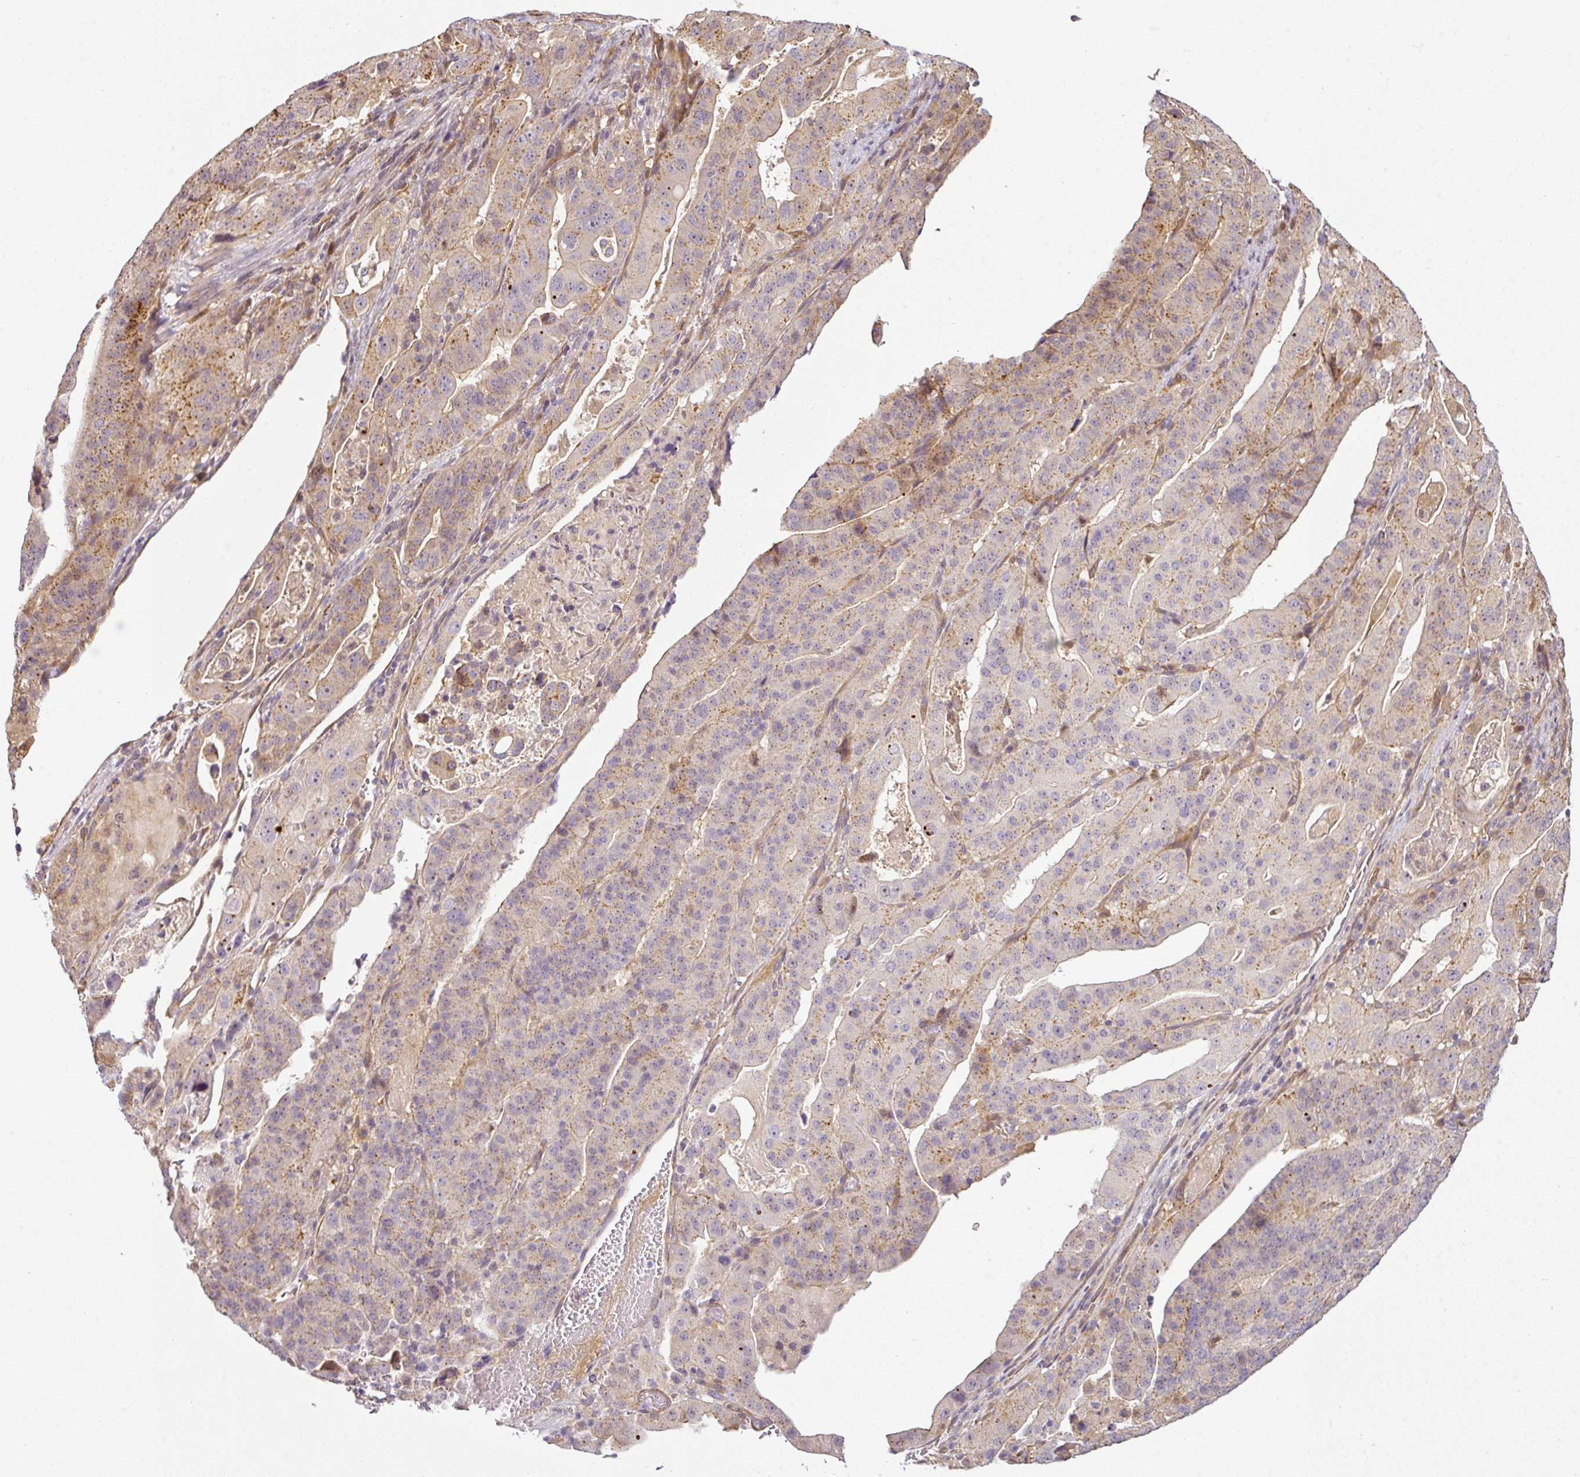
{"staining": {"intensity": "weak", "quantity": "25%-75%", "location": "cytoplasmic/membranous"}, "tissue": "stomach cancer", "cell_type": "Tumor cells", "image_type": "cancer", "snomed": [{"axis": "morphology", "description": "Adenocarcinoma, NOS"}, {"axis": "topography", "description": "Stomach"}], "caption": "A brown stain shows weak cytoplasmic/membranous positivity of a protein in human adenocarcinoma (stomach) tumor cells. (DAB (3,3'-diaminobenzidine) IHC, brown staining for protein, blue staining for nuclei).", "gene": "ANKRD18A", "patient": {"sex": "male", "age": 48}}